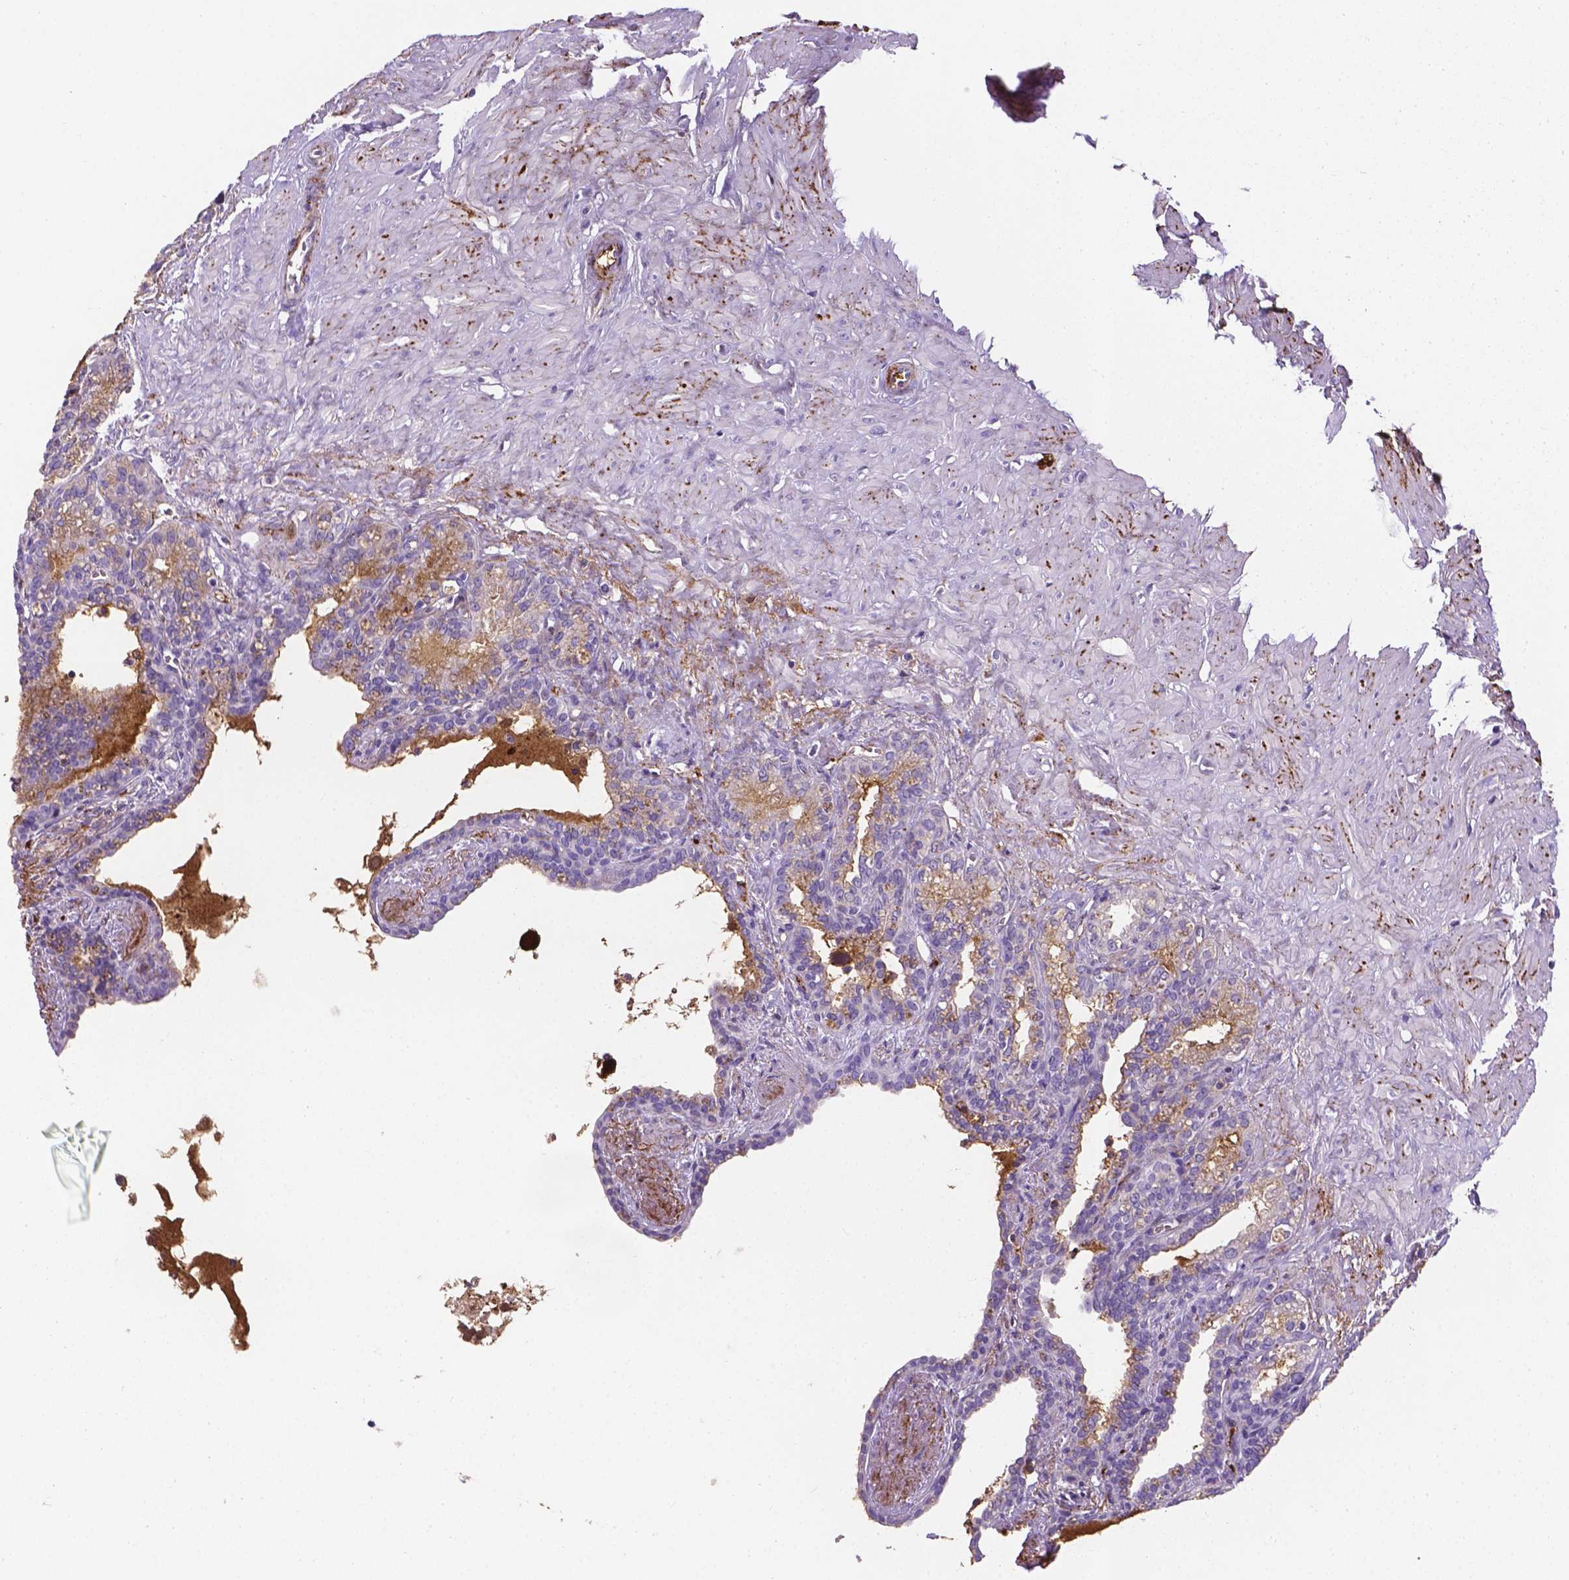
{"staining": {"intensity": "weak", "quantity": "25%-75%", "location": "cytoplasmic/membranous"}, "tissue": "seminal vesicle", "cell_type": "Glandular cells", "image_type": "normal", "snomed": [{"axis": "morphology", "description": "Normal tissue, NOS"}, {"axis": "morphology", "description": "Urothelial carcinoma, NOS"}, {"axis": "topography", "description": "Urinary bladder"}, {"axis": "topography", "description": "Seminal veicle"}], "caption": "IHC image of benign seminal vesicle: human seminal vesicle stained using IHC shows low levels of weak protein expression localized specifically in the cytoplasmic/membranous of glandular cells, appearing as a cytoplasmic/membranous brown color.", "gene": "APOE", "patient": {"sex": "male", "age": 76}}